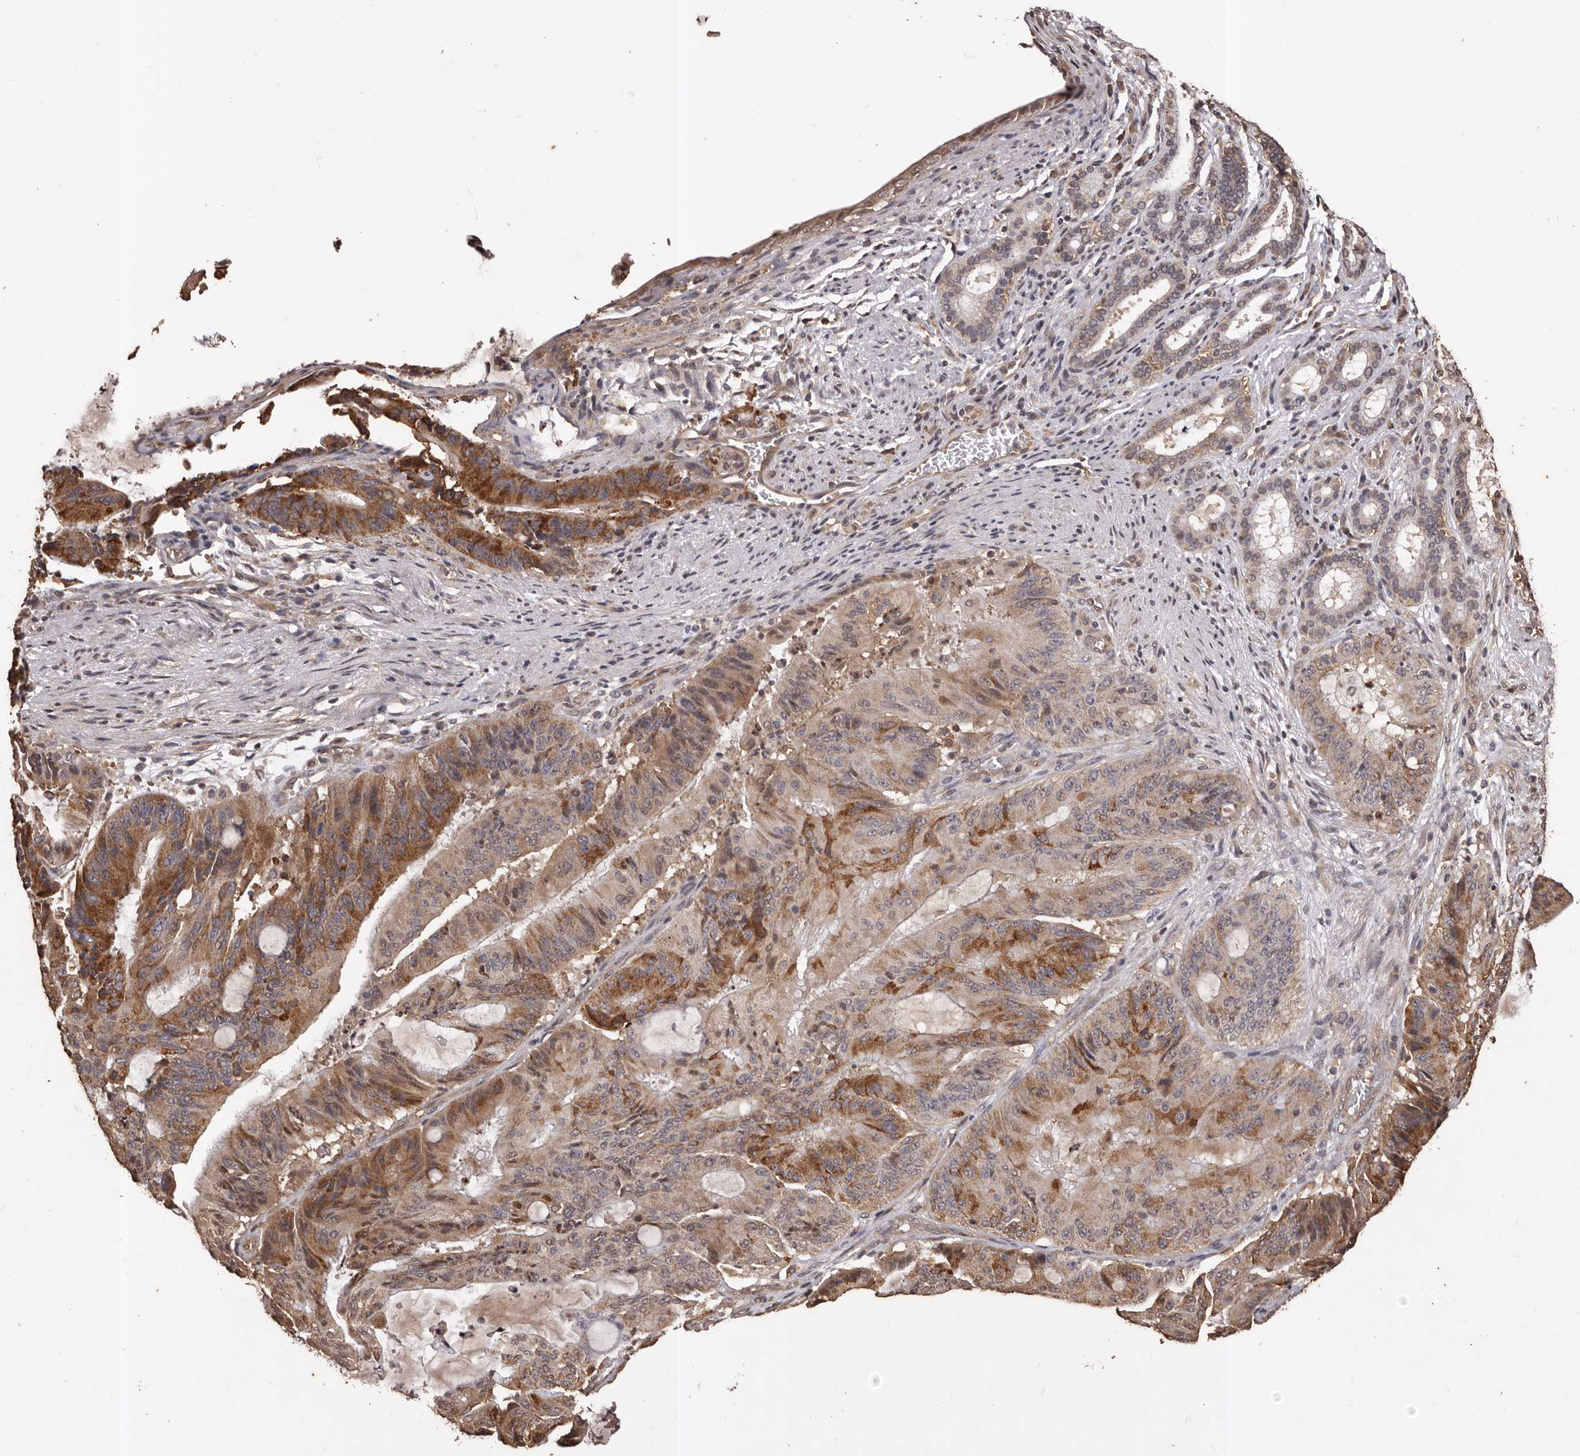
{"staining": {"intensity": "strong", "quantity": ">75%", "location": "cytoplasmic/membranous"}, "tissue": "liver cancer", "cell_type": "Tumor cells", "image_type": "cancer", "snomed": [{"axis": "morphology", "description": "Normal tissue, NOS"}, {"axis": "morphology", "description": "Cholangiocarcinoma"}, {"axis": "topography", "description": "Liver"}, {"axis": "topography", "description": "Peripheral nerve tissue"}], "caption": "This image exhibits IHC staining of liver cancer, with high strong cytoplasmic/membranous staining in approximately >75% of tumor cells.", "gene": "NAV1", "patient": {"sex": "female", "age": 73}}